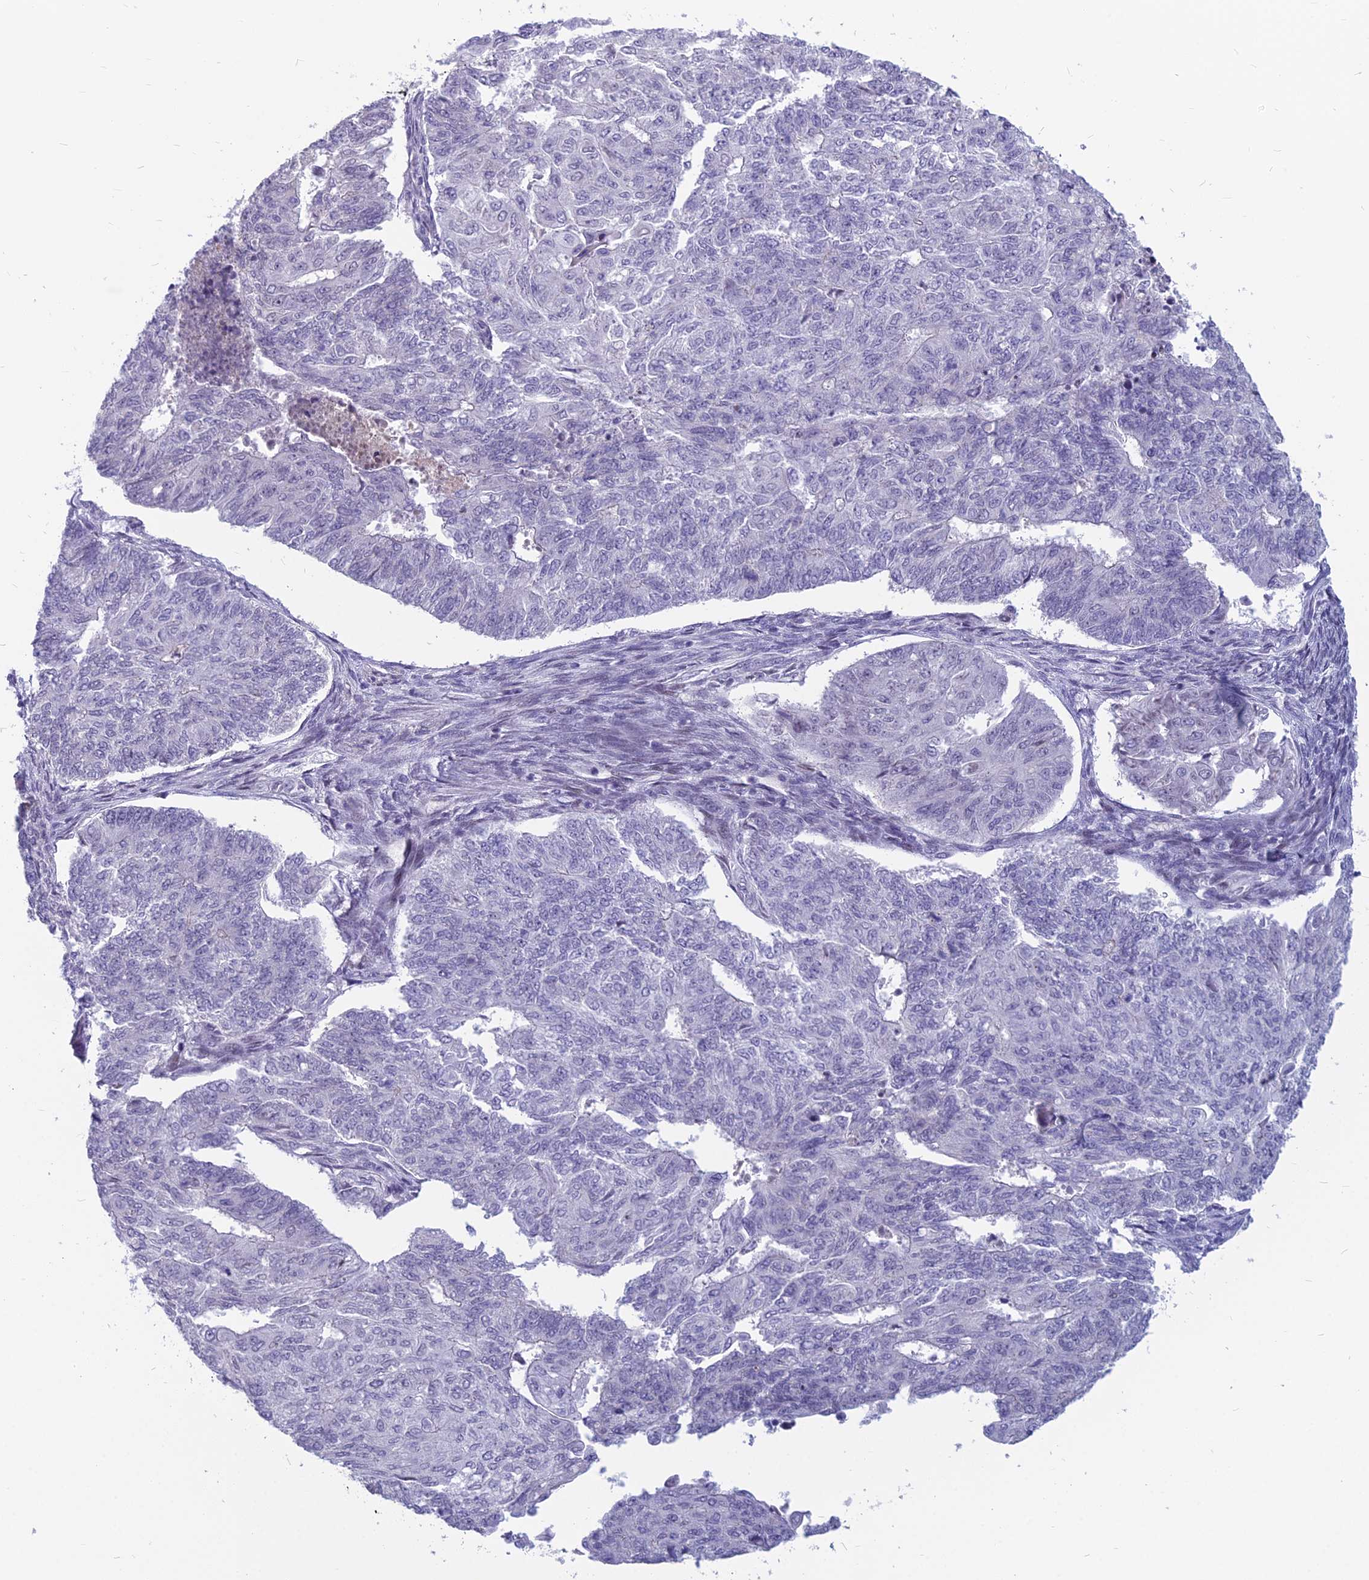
{"staining": {"intensity": "weak", "quantity": "<25%", "location": "cytoplasmic/membranous"}, "tissue": "endometrial cancer", "cell_type": "Tumor cells", "image_type": "cancer", "snomed": [{"axis": "morphology", "description": "Adenocarcinoma, NOS"}, {"axis": "topography", "description": "Endometrium"}], "caption": "Tumor cells show no significant protein staining in endometrial adenocarcinoma.", "gene": "MYBPC2", "patient": {"sex": "female", "age": 32}}